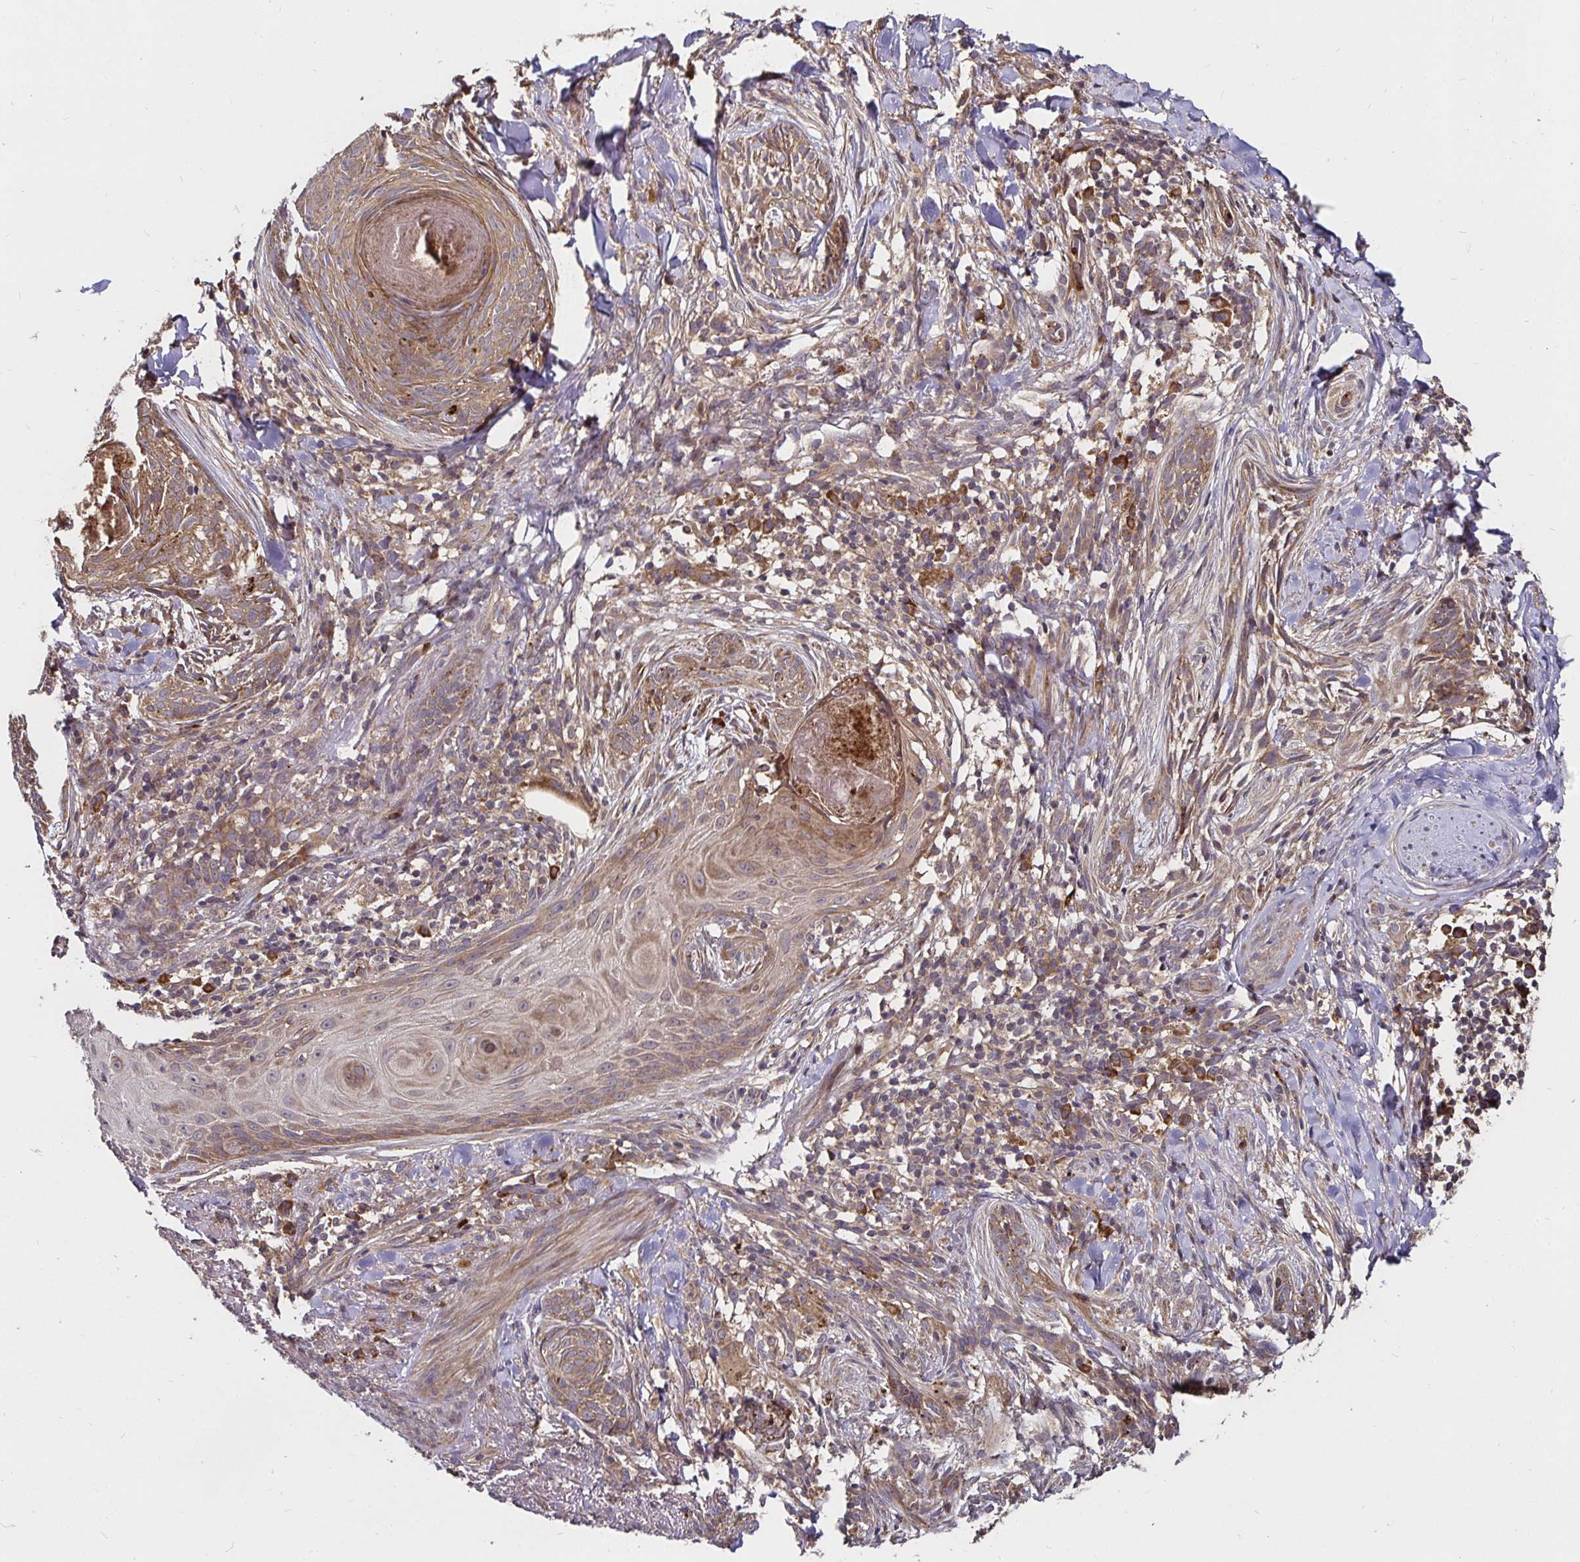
{"staining": {"intensity": "moderate", "quantity": ">75%", "location": "cytoplasmic/membranous"}, "tissue": "skin cancer", "cell_type": "Tumor cells", "image_type": "cancer", "snomed": [{"axis": "morphology", "description": "Basal cell carcinoma"}, {"axis": "topography", "description": "Skin"}], "caption": "Basal cell carcinoma (skin) stained for a protein (brown) shows moderate cytoplasmic/membranous positive expression in about >75% of tumor cells.", "gene": "MLST8", "patient": {"sex": "female", "age": 93}}